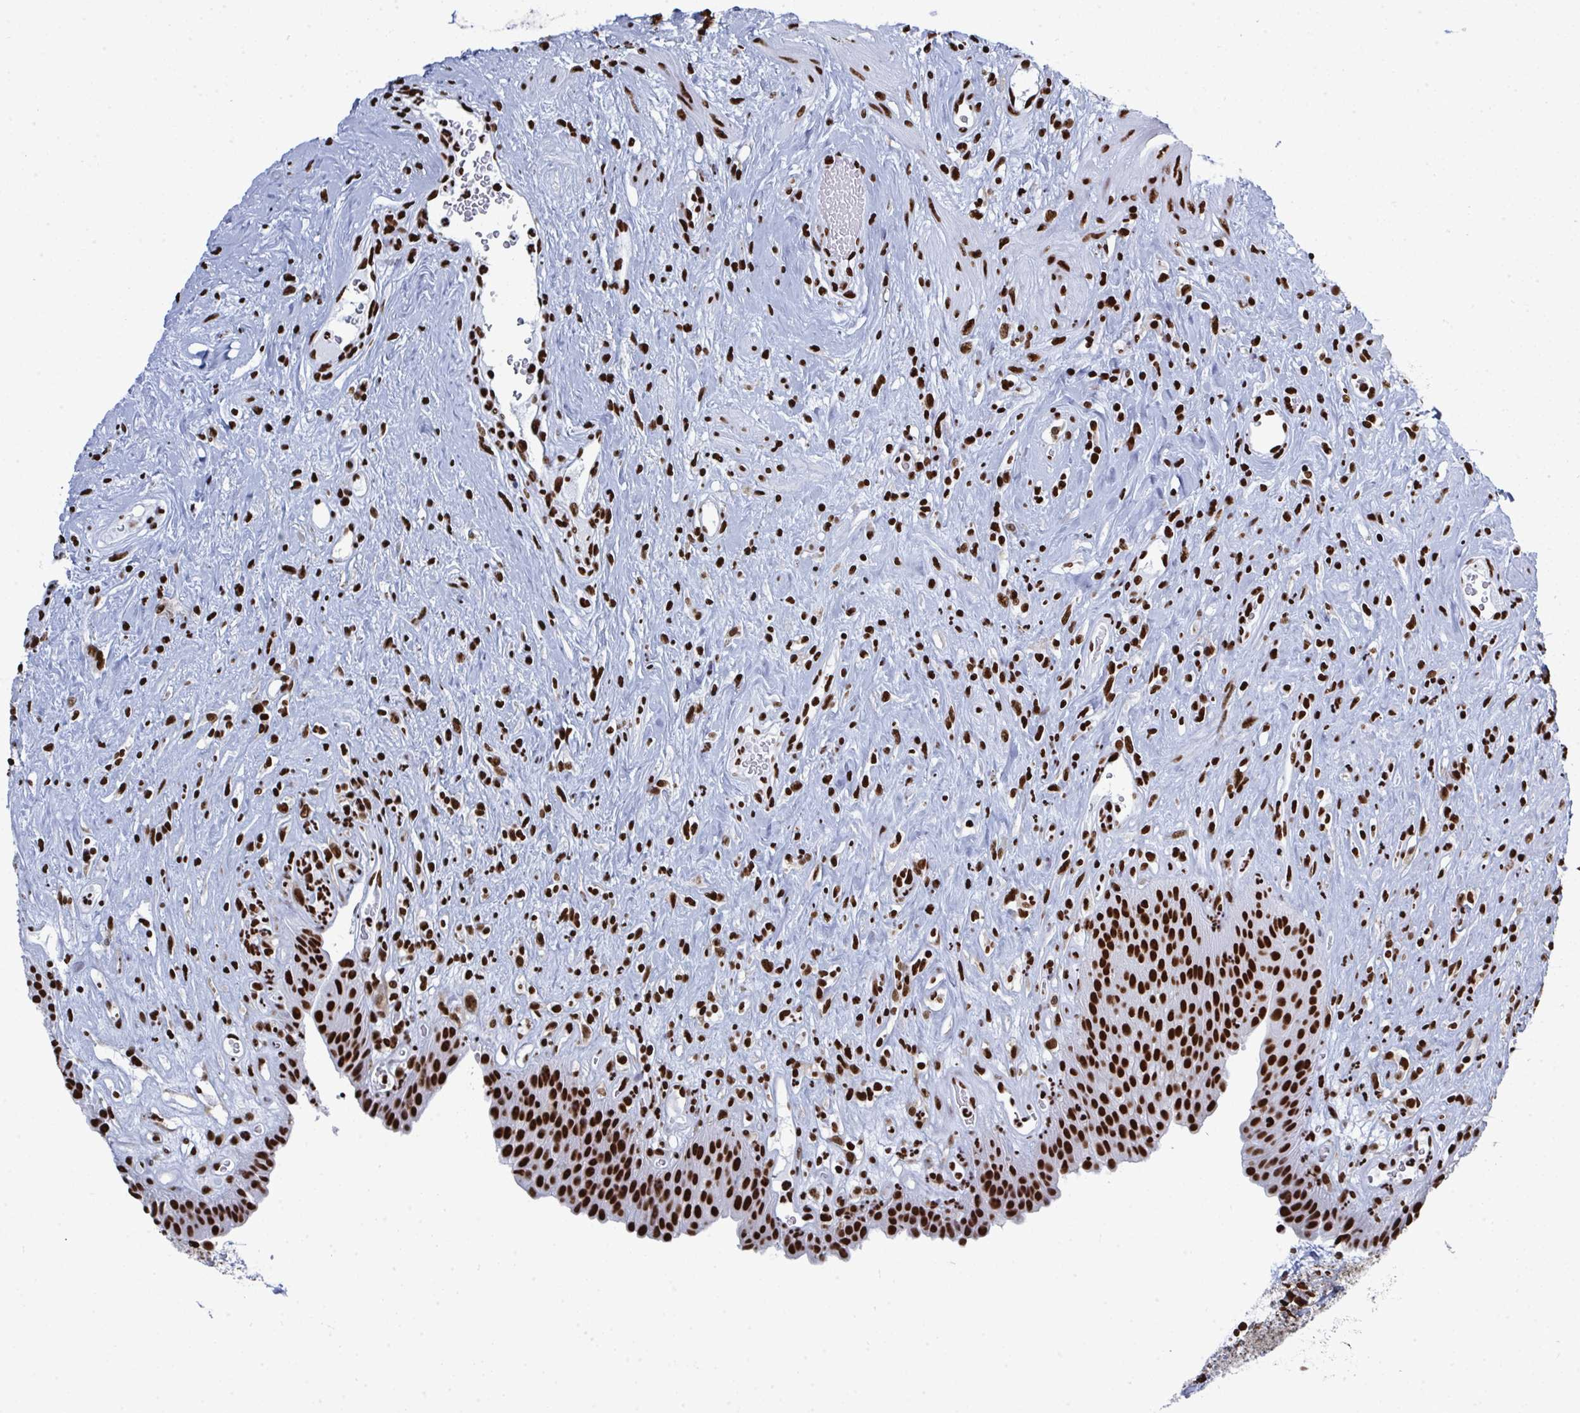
{"staining": {"intensity": "strong", "quantity": ">75%", "location": "nuclear"}, "tissue": "urinary bladder", "cell_type": "Urothelial cells", "image_type": "normal", "snomed": [{"axis": "morphology", "description": "Normal tissue, NOS"}, {"axis": "topography", "description": "Urinary bladder"}], "caption": "An immunohistochemistry image of normal tissue is shown. Protein staining in brown shows strong nuclear positivity in urinary bladder within urothelial cells.", "gene": "GAR1", "patient": {"sex": "female", "age": 56}}